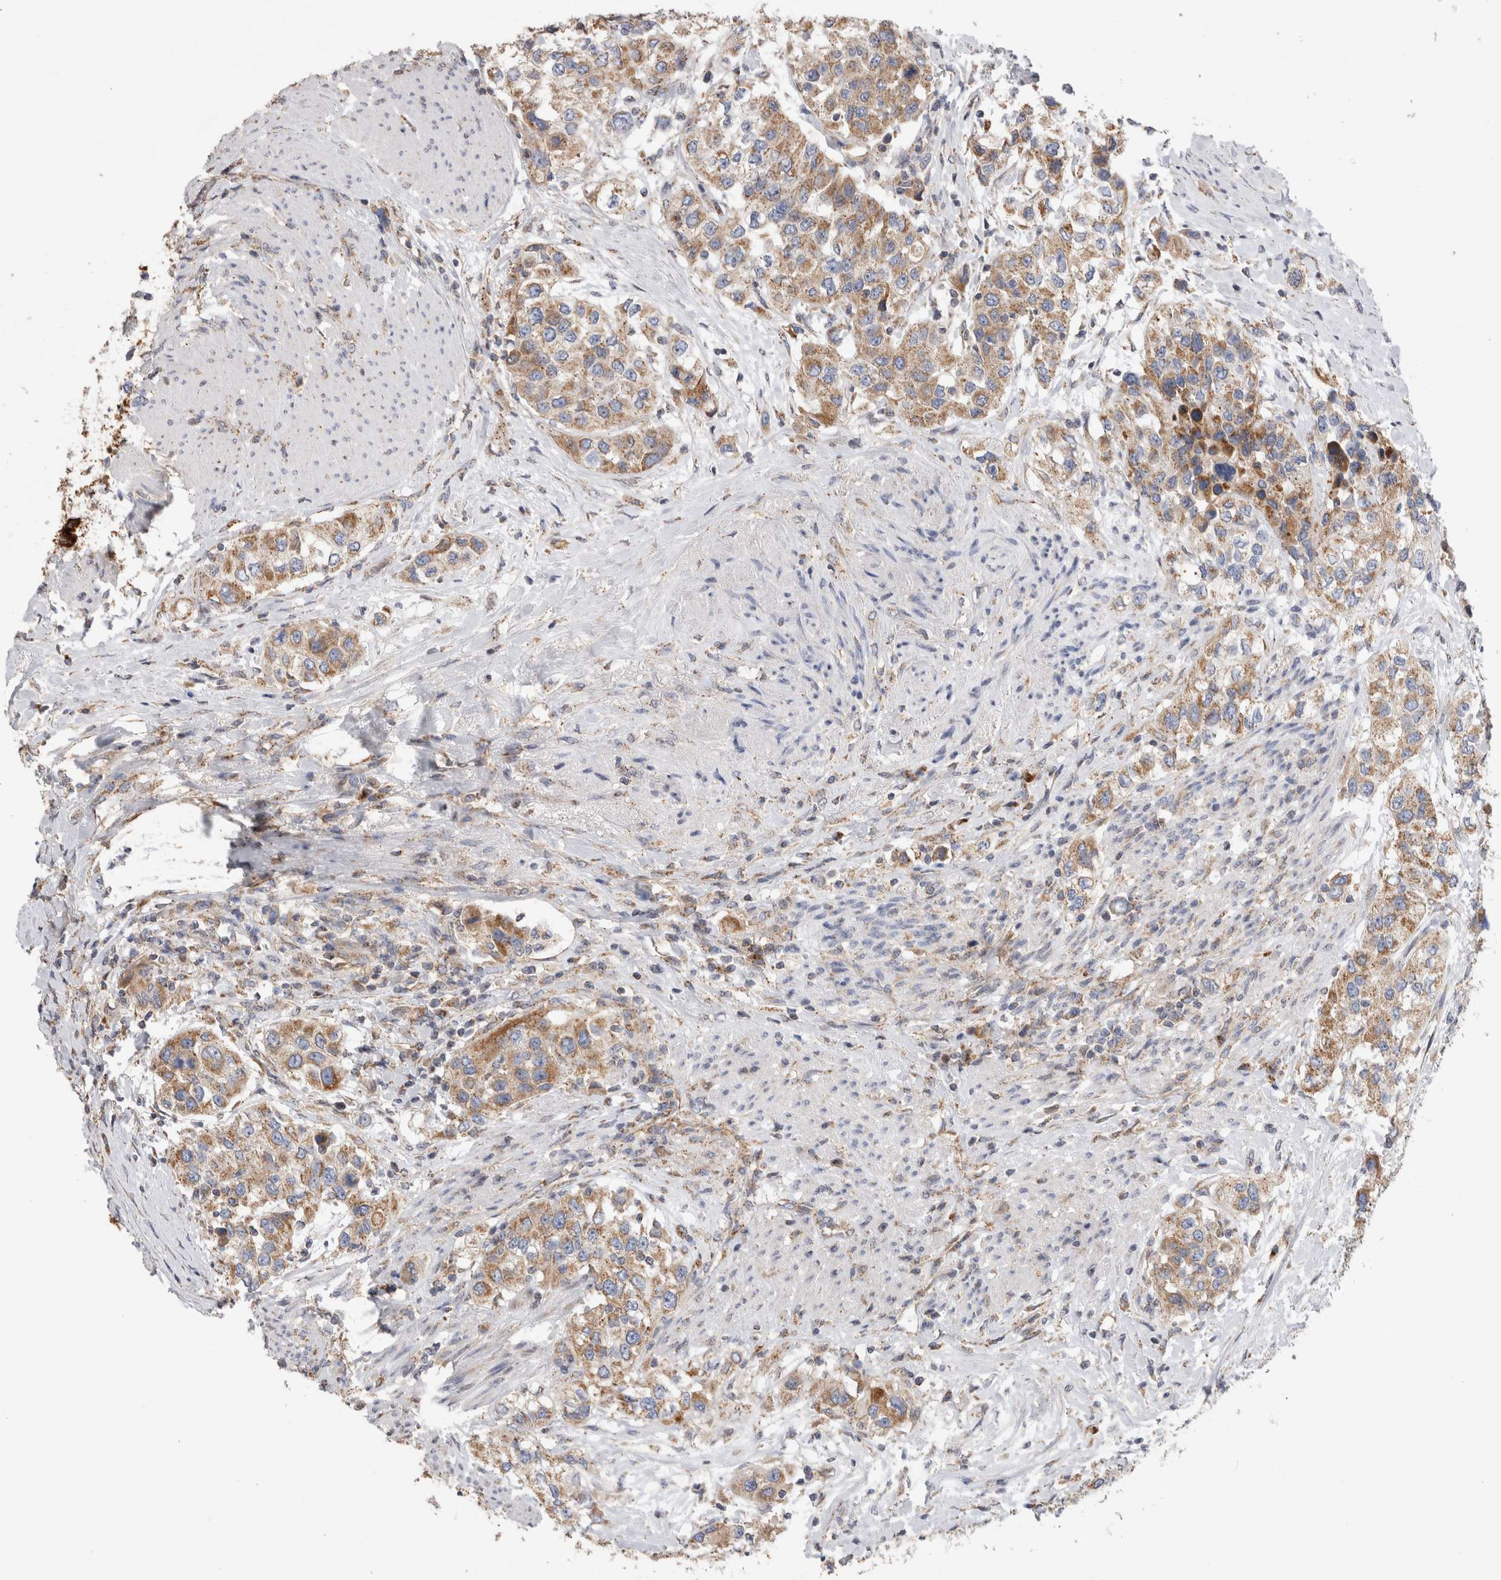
{"staining": {"intensity": "moderate", "quantity": ">75%", "location": "cytoplasmic/membranous"}, "tissue": "urothelial cancer", "cell_type": "Tumor cells", "image_type": "cancer", "snomed": [{"axis": "morphology", "description": "Urothelial carcinoma, High grade"}, {"axis": "topography", "description": "Urinary bladder"}], "caption": "Urothelial cancer stained with DAB (3,3'-diaminobenzidine) immunohistochemistry displays medium levels of moderate cytoplasmic/membranous expression in about >75% of tumor cells. Using DAB (3,3'-diaminobenzidine) (brown) and hematoxylin (blue) stains, captured at high magnification using brightfield microscopy.", "gene": "IARS2", "patient": {"sex": "female", "age": 80}}